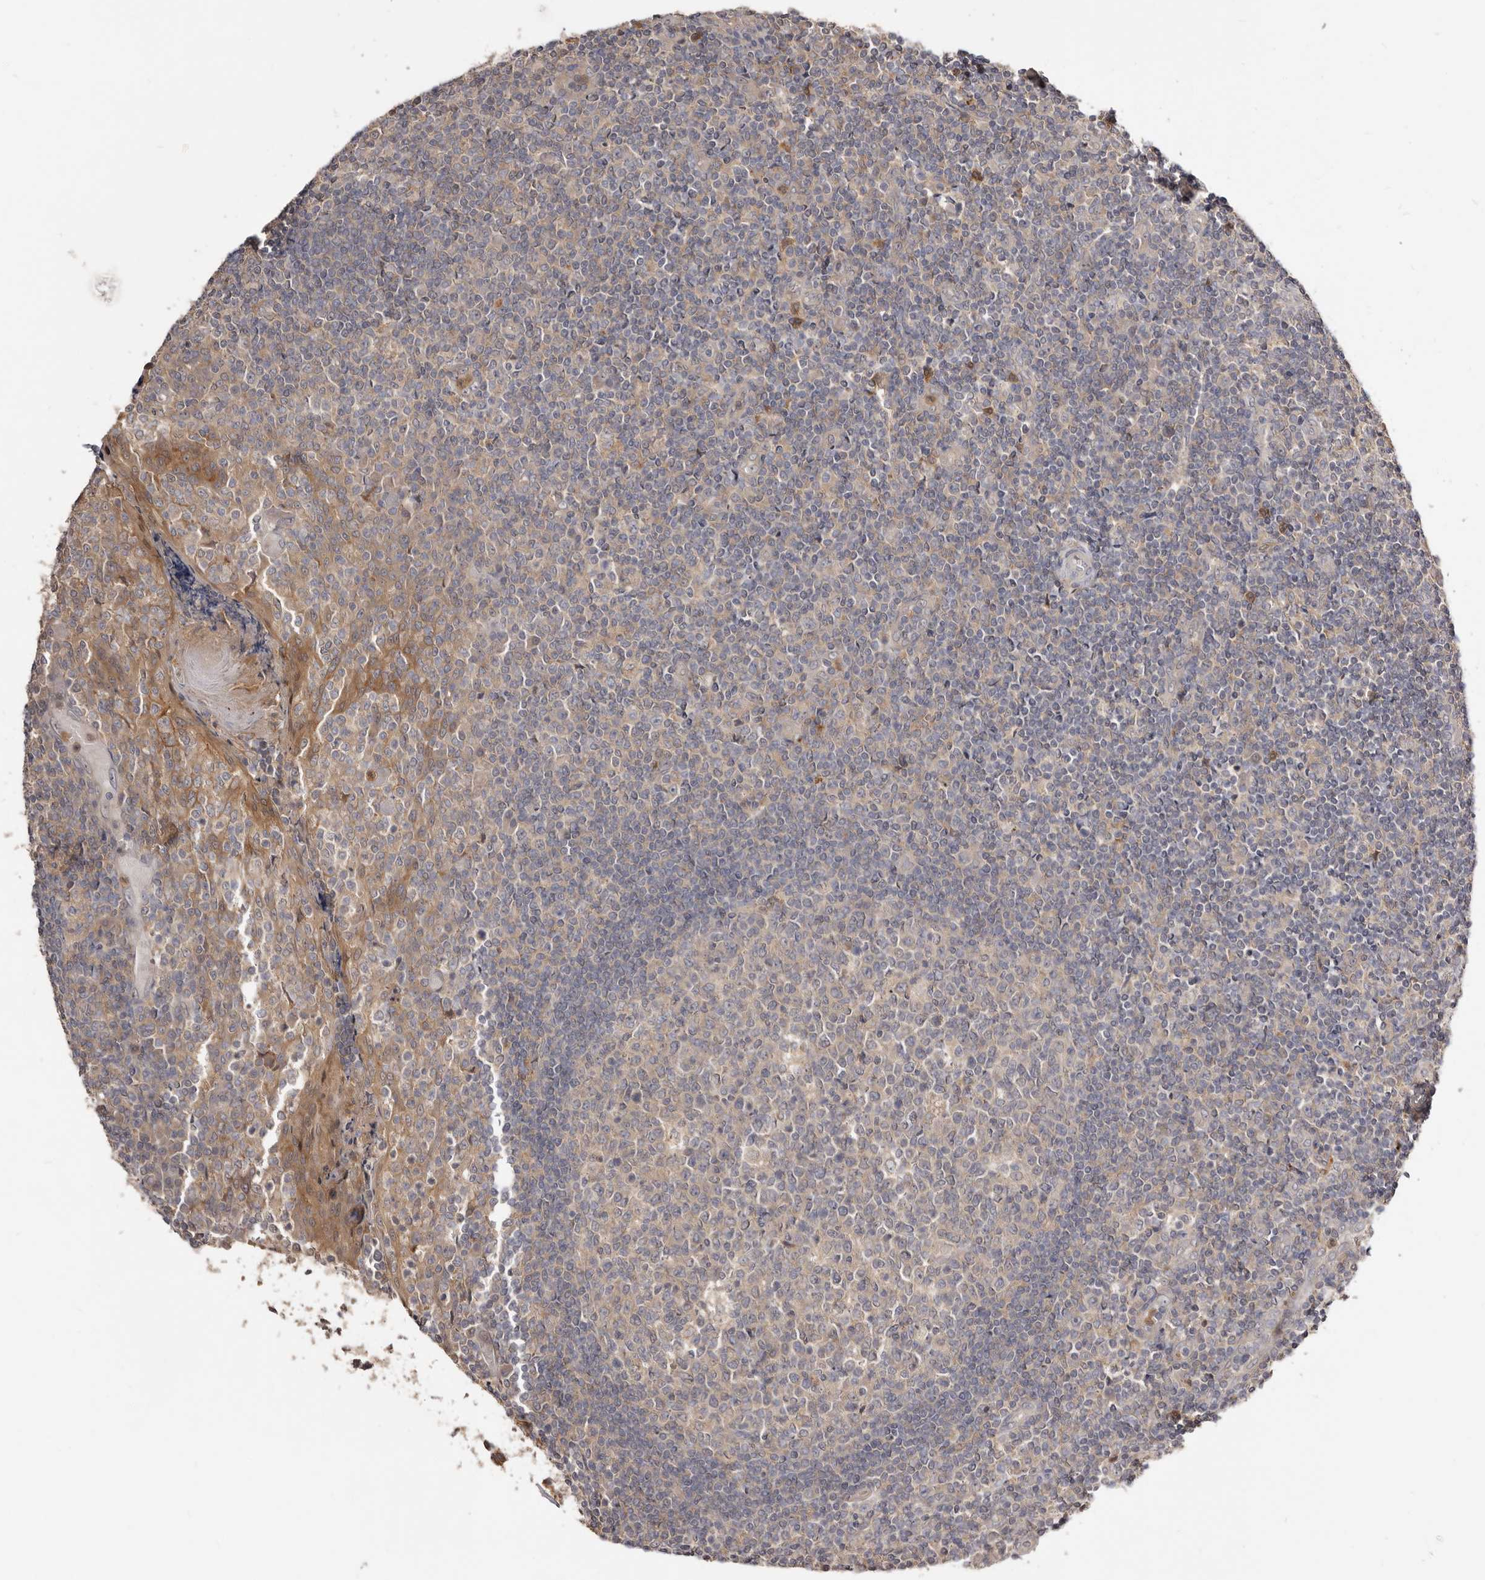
{"staining": {"intensity": "negative", "quantity": "none", "location": "none"}, "tissue": "tonsil", "cell_type": "Germinal center cells", "image_type": "normal", "snomed": [{"axis": "morphology", "description": "Normal tissue, NOS"}, {"axis": "topography", "description": "Tonsil"}], "caption": "Immunohistochemistry (IHC) of unremarkable tonsil displays no positivity in germinal center cells. (DAB (3,3'-diaminobenzidine) IHC, high magnification).", "gene": "TC2N", "patient": {"sex": "female", "age": 19}}